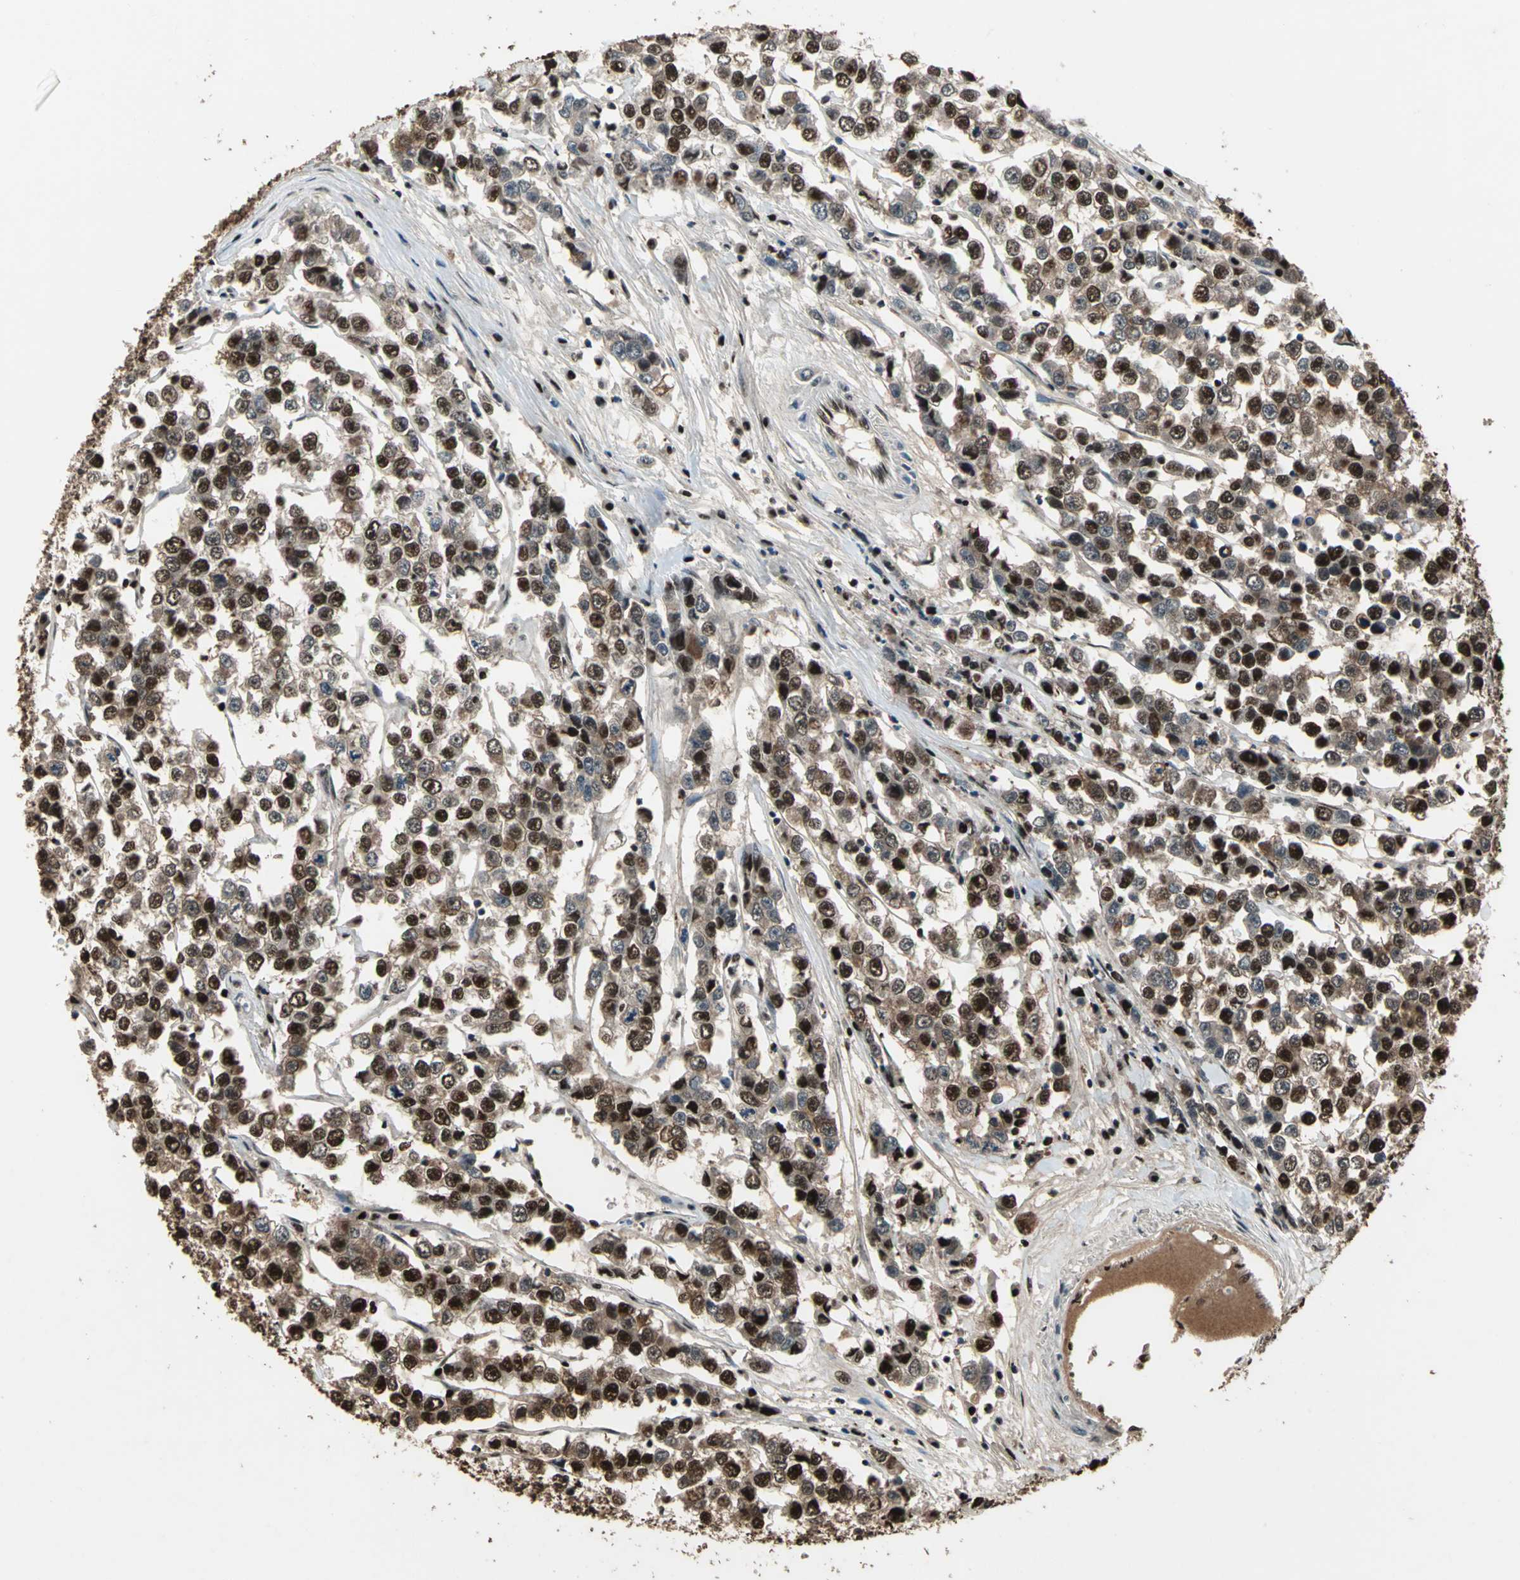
{"staining": {"intensity": "strong", "quantity": ">75%", "location": "nuclear"}, "tissue": "testis cancer", "cell_type": "Tumor cells", "image_type": "cancer", "snomed": [{"axis": "morphology", "description": "Seminoma, NOS"}, {"axis": "morphology", "description": "Carcinoma, Embryonal, NOS"}, {"axis": "topography", "description": "Testis"}], "caption": "Immunohistochemistry (IHC) staining of testis cancer (seminoma), which exhibits high levels of strong nuclear expression in about >75% of tumor cells indicating strong nuclear protein staining. The staining was performed using DAB (brown) for protein detection and nuclei were counterstained in hematoxylin (blue).", "gene": "MIS18BP1", "patient": {"sex": "male", "age": 52}}